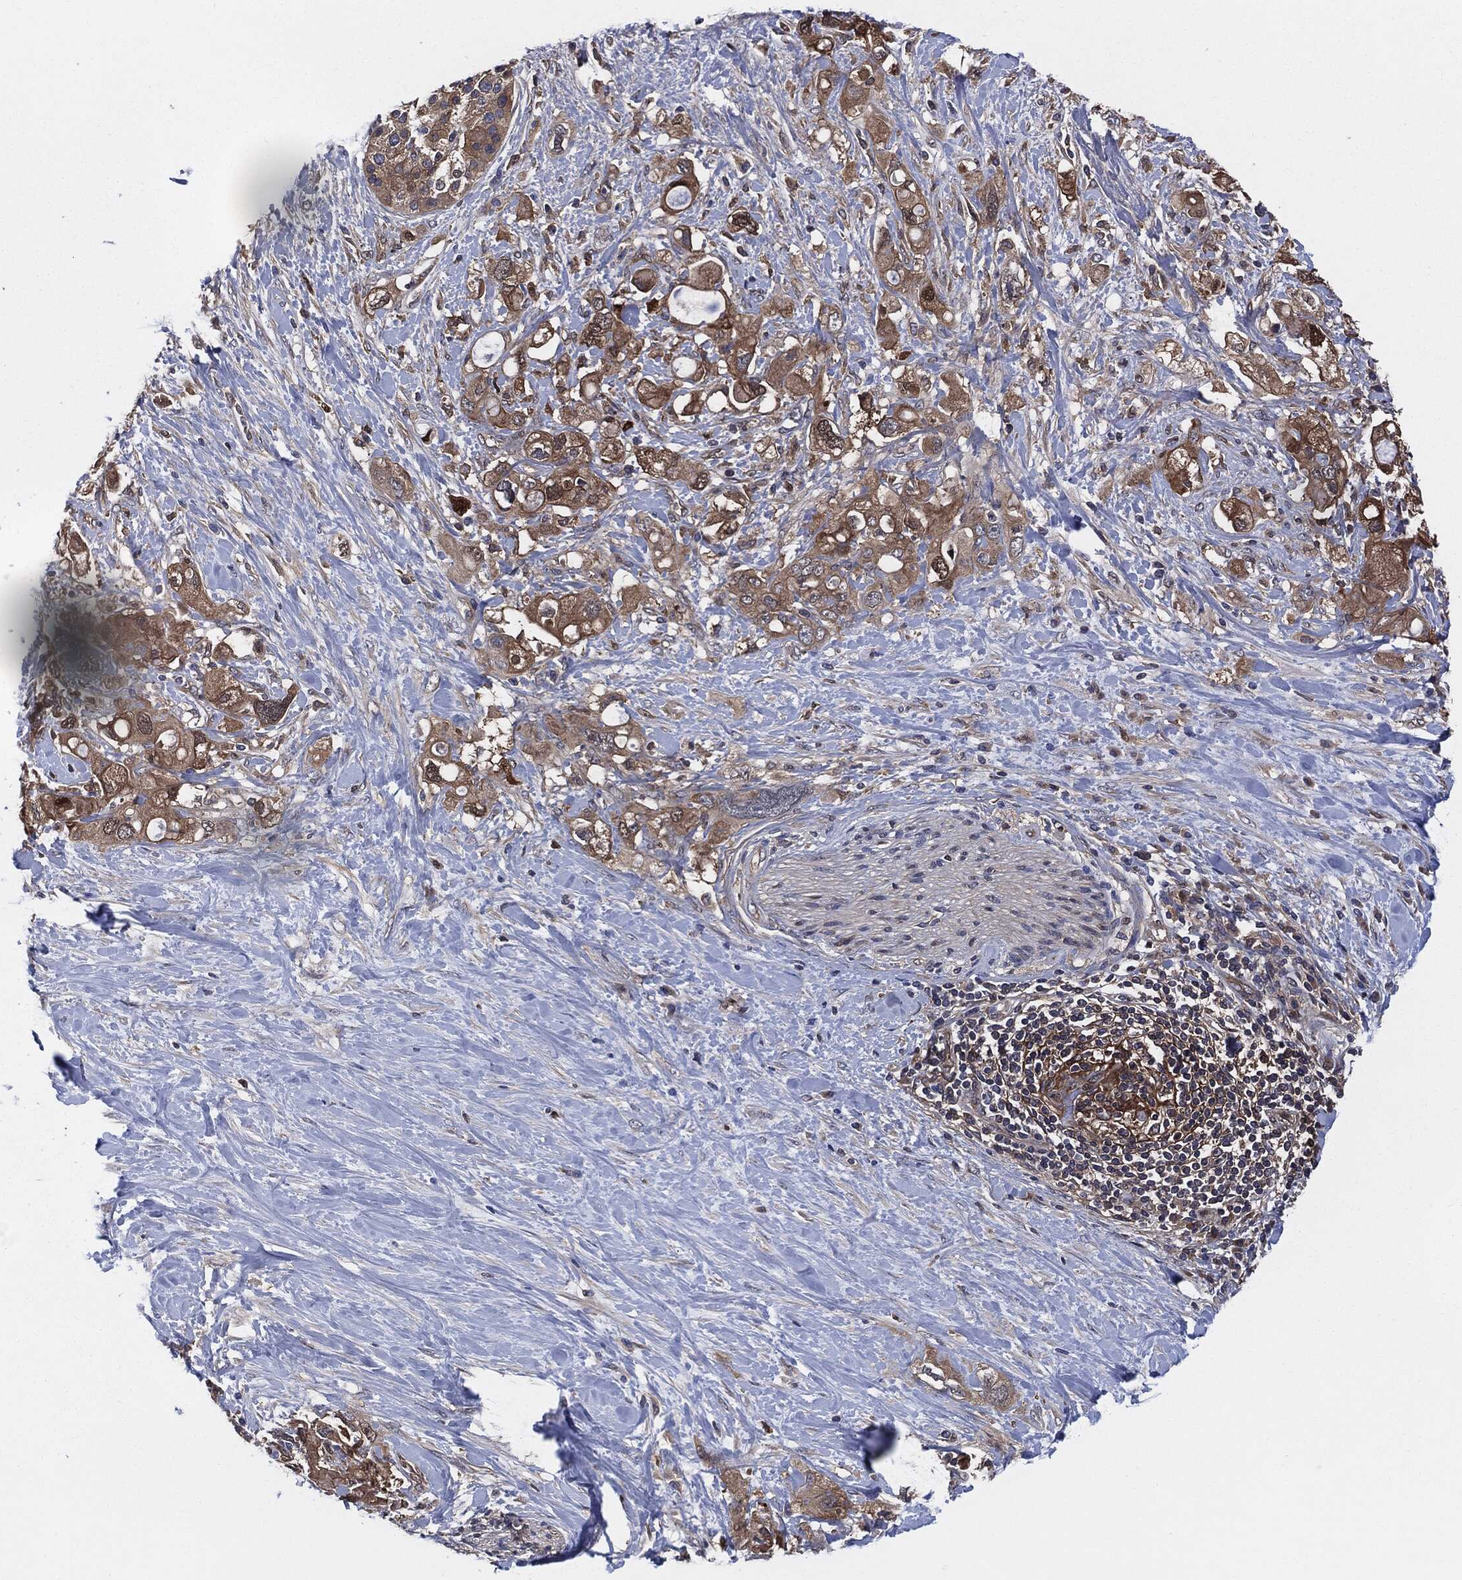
{"staining": {"intensity": "strong", "quantity": "25%-75%", "location": "cytoplasmic/membranous"}, "tissue": "pancreatic cancer", "cell_type": "Tumor cells", "image_type": "cancer", "snomed": [{"axis": "morphology", "description": "Adenocarcinoma, NOS"}, {"axis": "topography", "description": "Pancreas"}], "caption": "Protein staining of pancreatic cancer tissue demonstrates strong cytoplasmic/membranous positivity in about 25%-75% of tumor cells.", "gene": "XPNPEP1", "patient": {"sex": "female", "age": 56}}